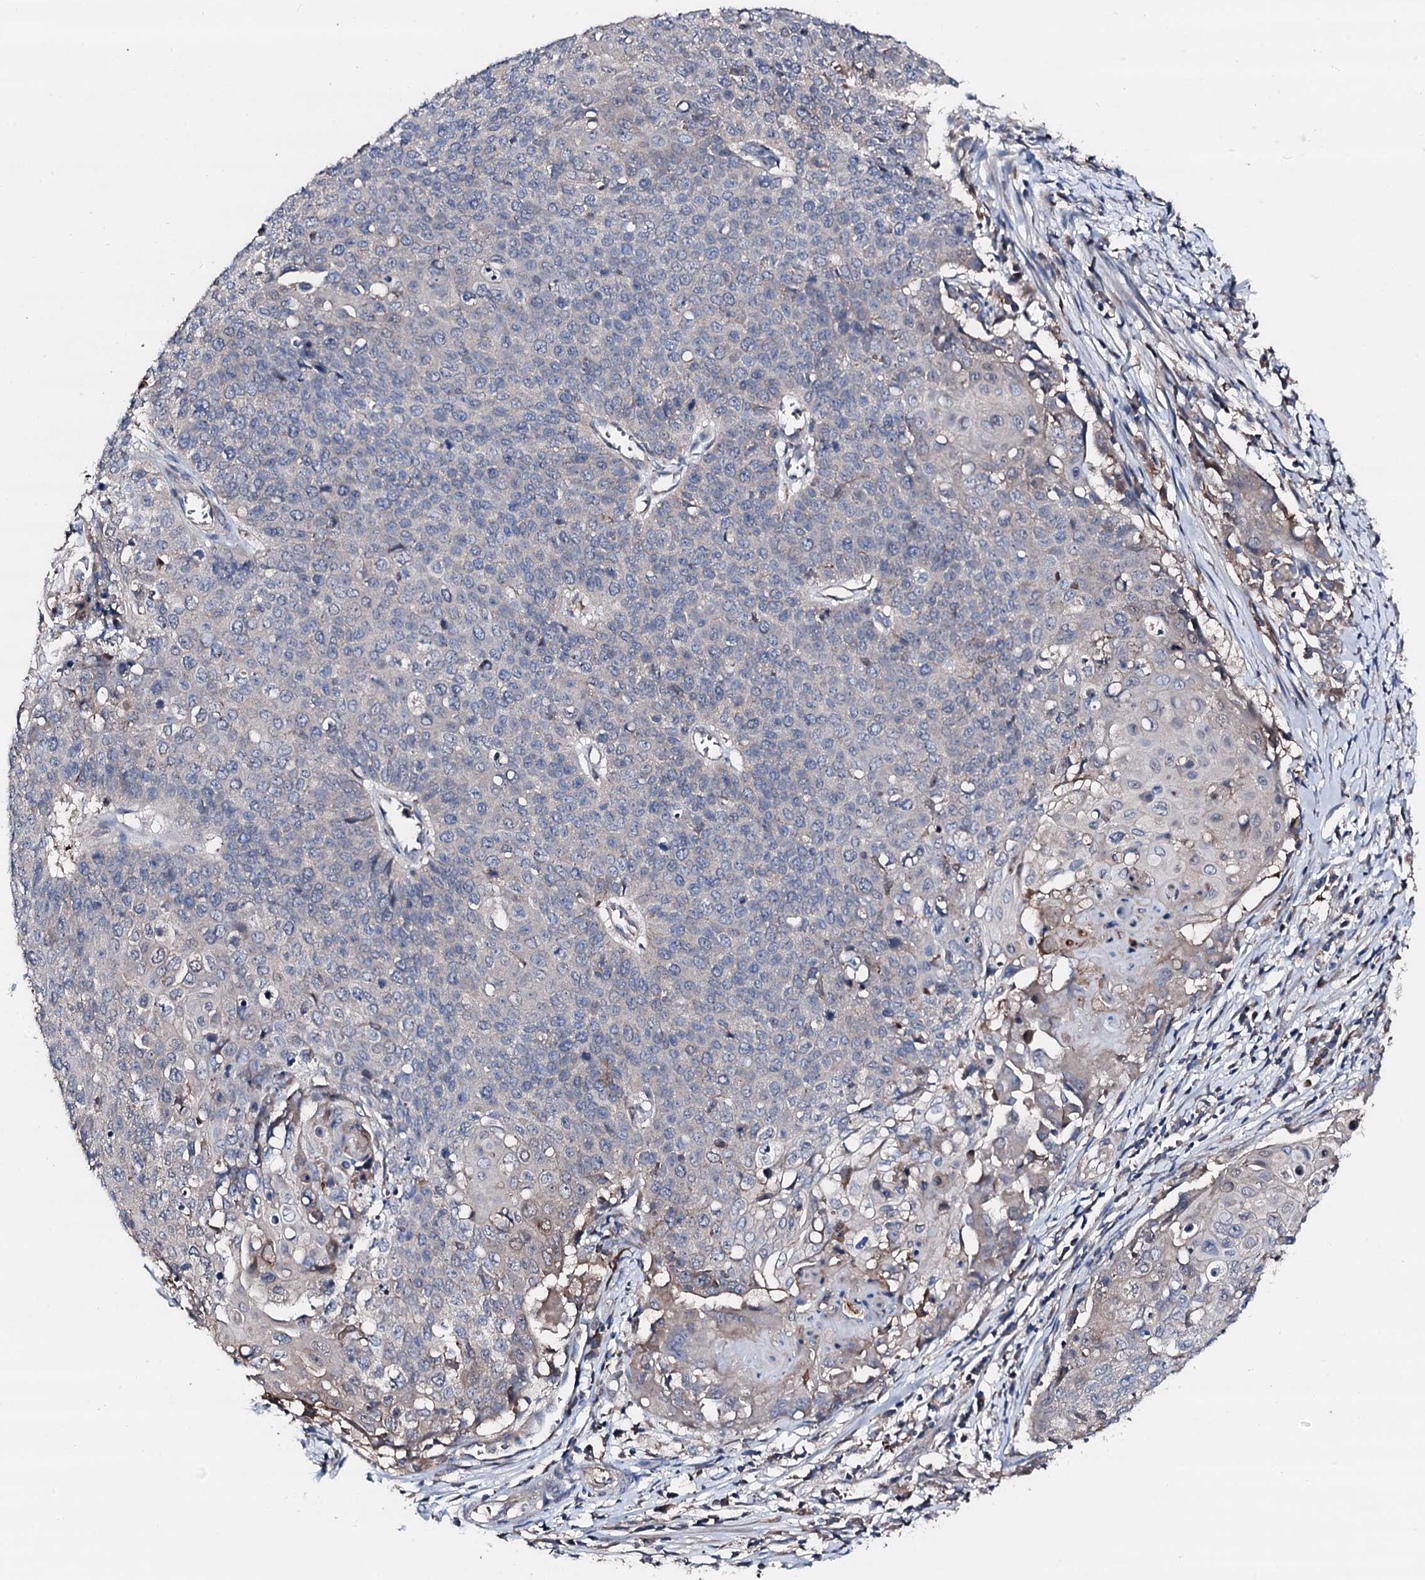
{"staining": {"intensity": "negative", "quantity": "none", "location": "none"}, "tissue": "cervical cancer", "cell_type": "Tumor cells", "image_type": "cancer", "snomed": [{"axis": "morphology", "description": "Squamous cell carcinoma, NOS"}, {"axis": "topography", "description": "Cervix"}], "caption": "Cervical squamous cell carcinoma was stained to show a protein in brown. There is no significant positivity in tumor cells. (DAB IHC, high magnification).", "gene": "TRAFD1", "patient": {"sex": "female", "age": 39}}